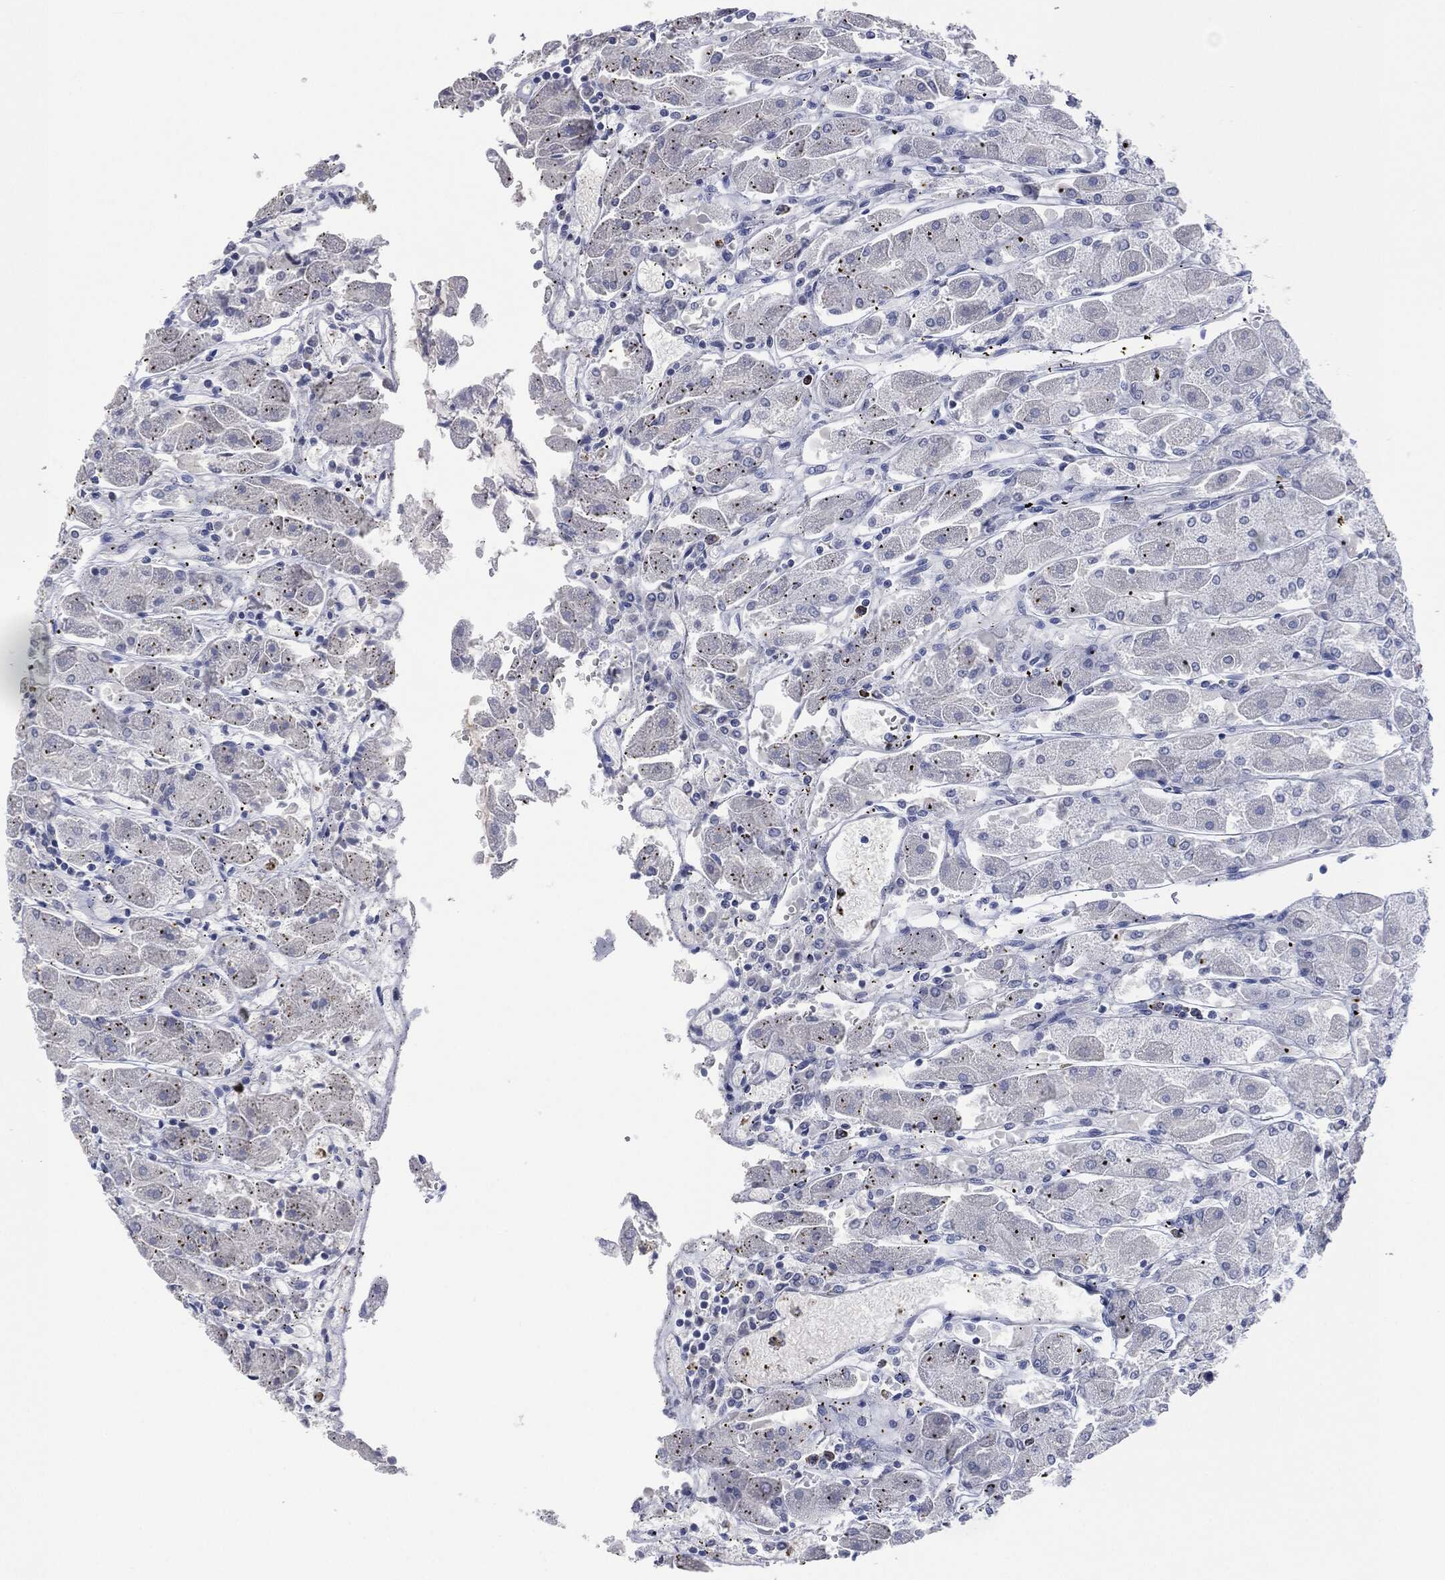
{"staining": {"intensity": "negative", "quantity": "none", "location": "none"}, "tissue": "stomach", "cell_type": "Glandular cells", "image_type": "normal", "snomed": [{"axis": "morphology", "description": "Normal tissue, NOS"}, {"axis": "topography", "description": "Stomach"}], "caption": "This is an immunohistochemistry micrograph of benign stomach. There is no expression in glandular cells.", "gene": "CEACAM8", "patient": {"sex": "male", "age": 70}}